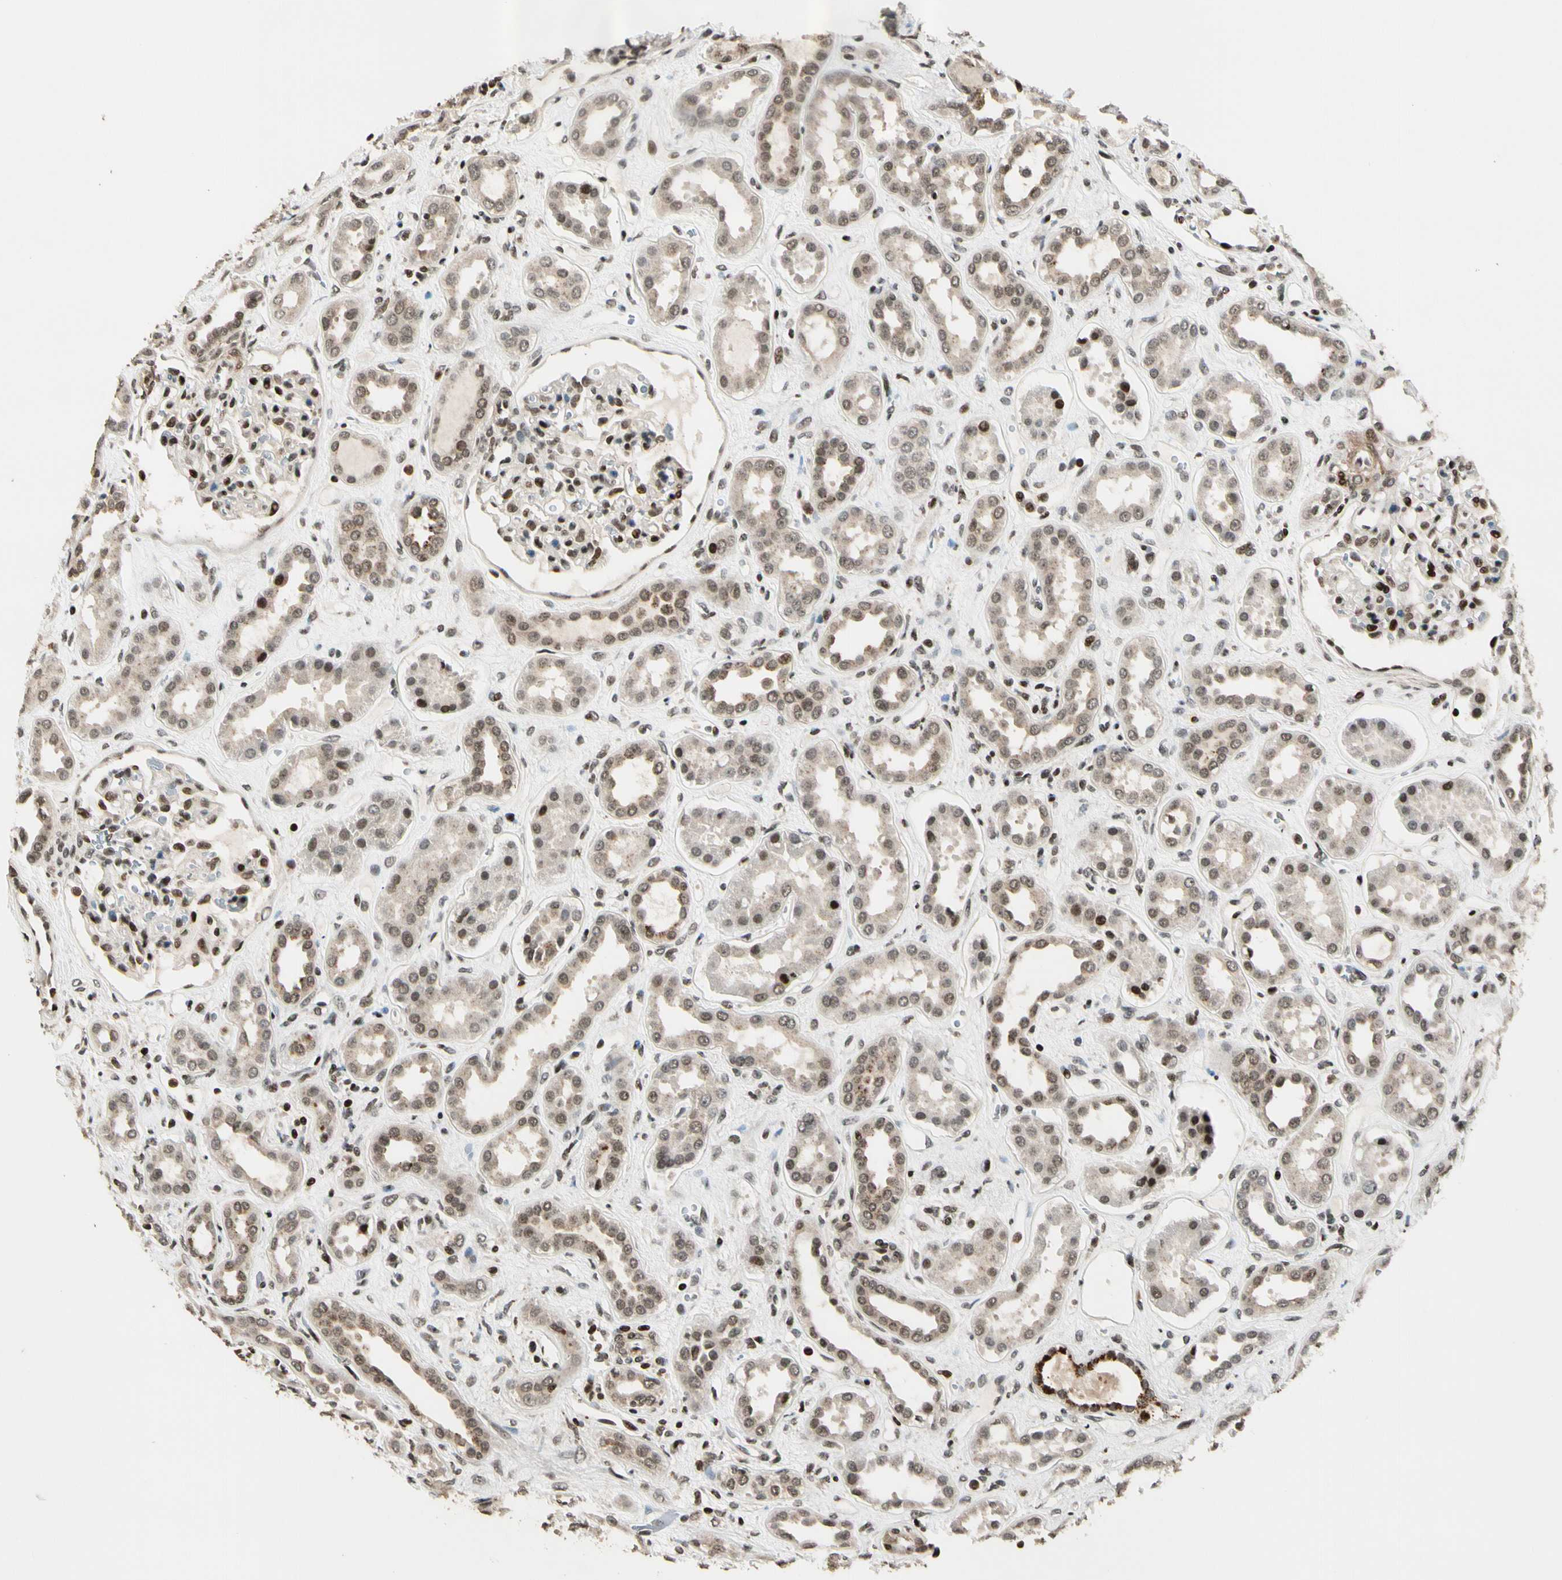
{"staining": {"intensity": "moderate", "quantity": "25%-75%", "location": "nuclear"}, "tissue": "kidney", "cell_type": "Cells in glomeruli", "image_type": "normal", "snomed": [{"axis": "morphology", "description": "Normal tissue, NOS"}, {"axis": "topography", "description": "Kidney"}], "caption": "A brown stain highlights moderate nuclear expression of a protein in cells in glomeruli of unremarkable kidney. (Stains: DAB in brown, nuclei in blue, Microscopy: brightfield microscopy at high magnification).", "gene": "TSHZ3", "patient": {"sex": "male", "age": 59}}